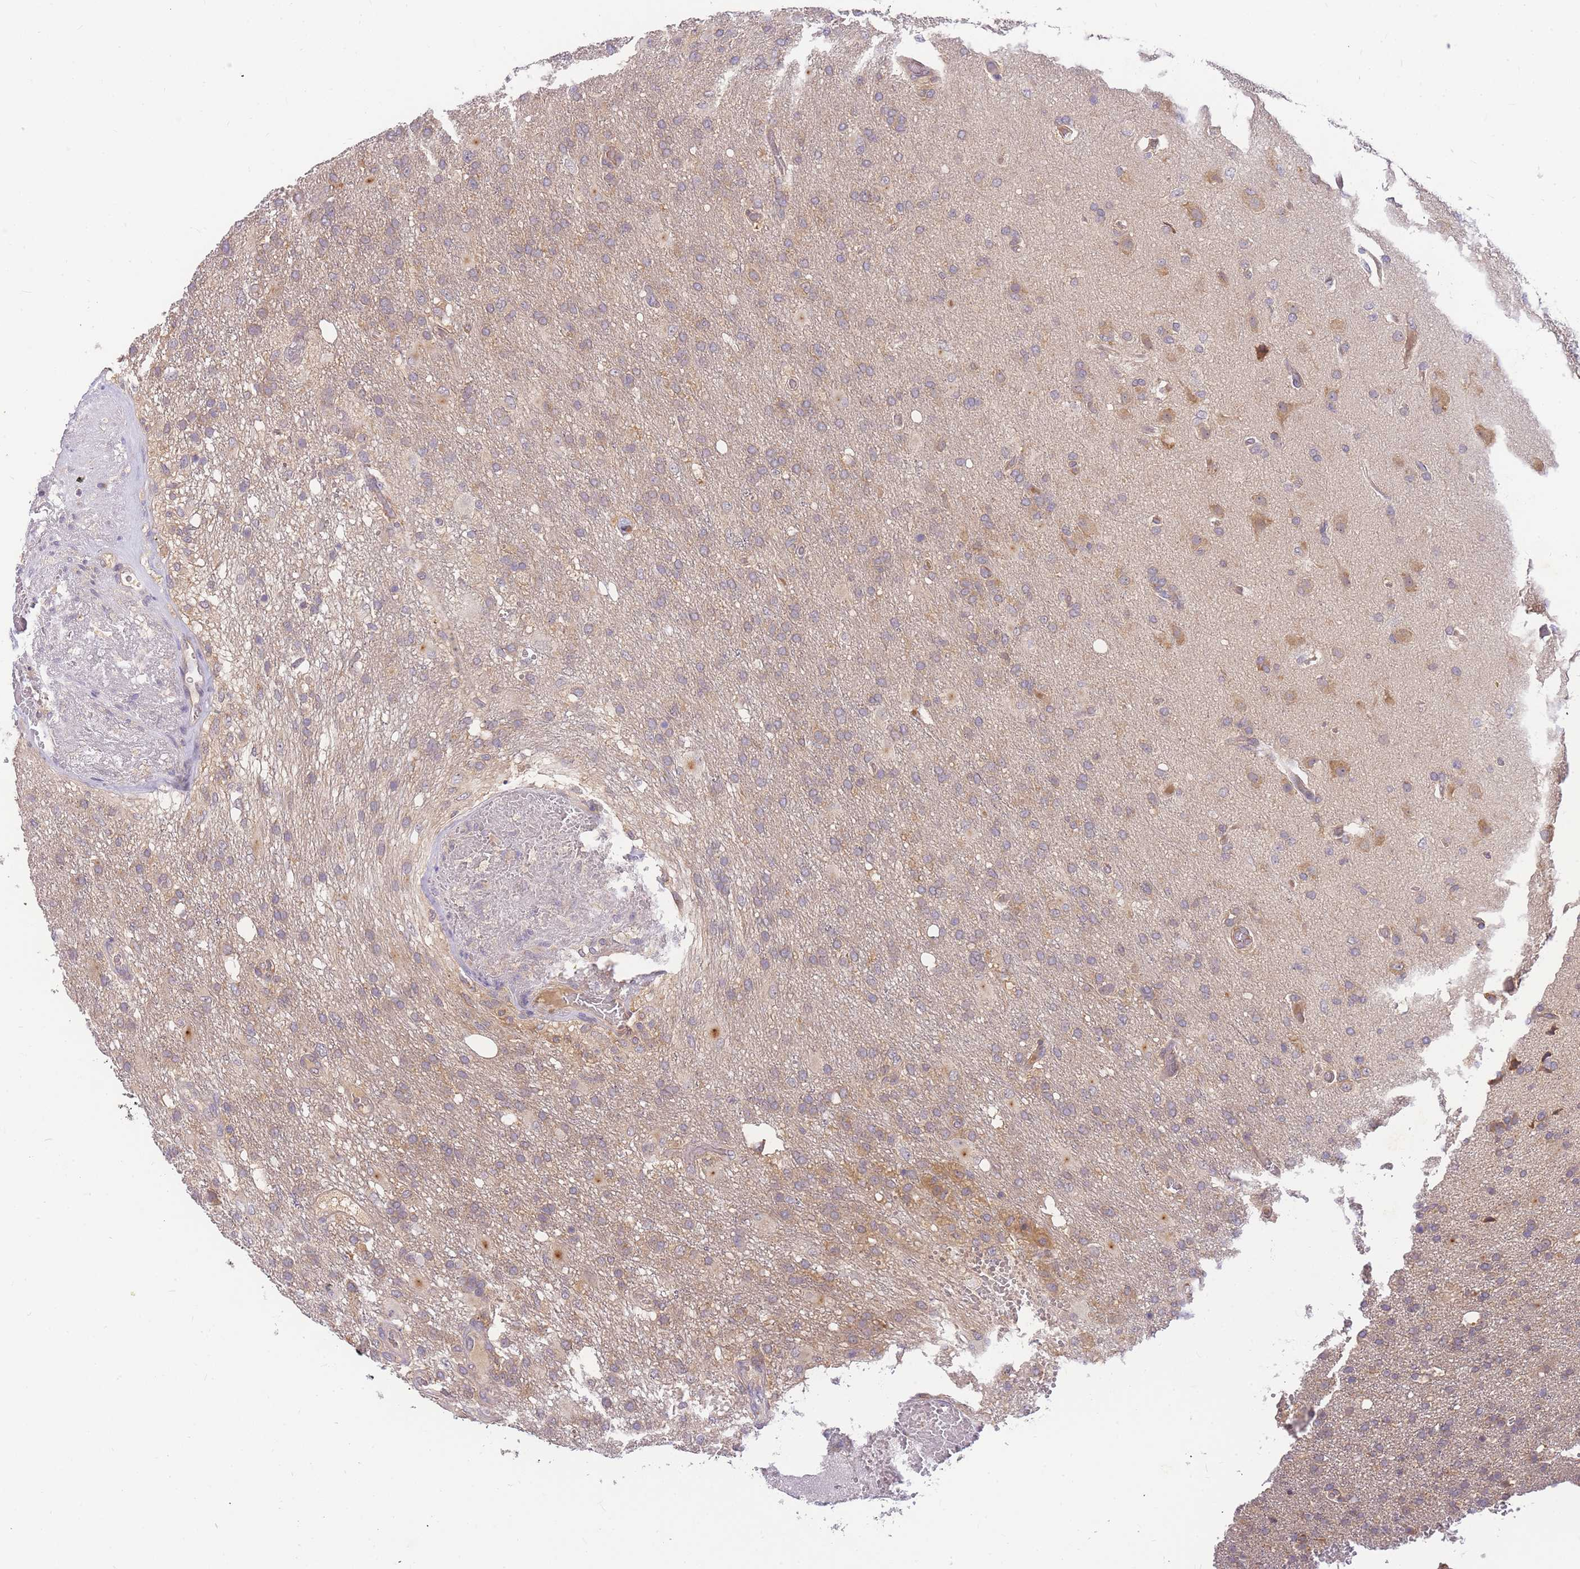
{"staining": {"intensity": "weak", "quantity": "<25%", "location": "cytoplasmic/membranous"}, "tissue": "glioma", "cell_type": "Tumor cells", "image_type": "cancer", "snomed": [{"axis": "morphology", "description": "Glioma, malignant, High grade"}, {"axis": "topography", "description": "Brain"}], "caption": "Immunohistochemistry image of neoplastic tissue: human malignant glioma (high-grade) stained with DAB (3,3'-diaminobenzidine) exhibits no significant protein staining in tumor cells.", "gene": "ZNF577", "patient": {"sex": "female", "age": 74}}